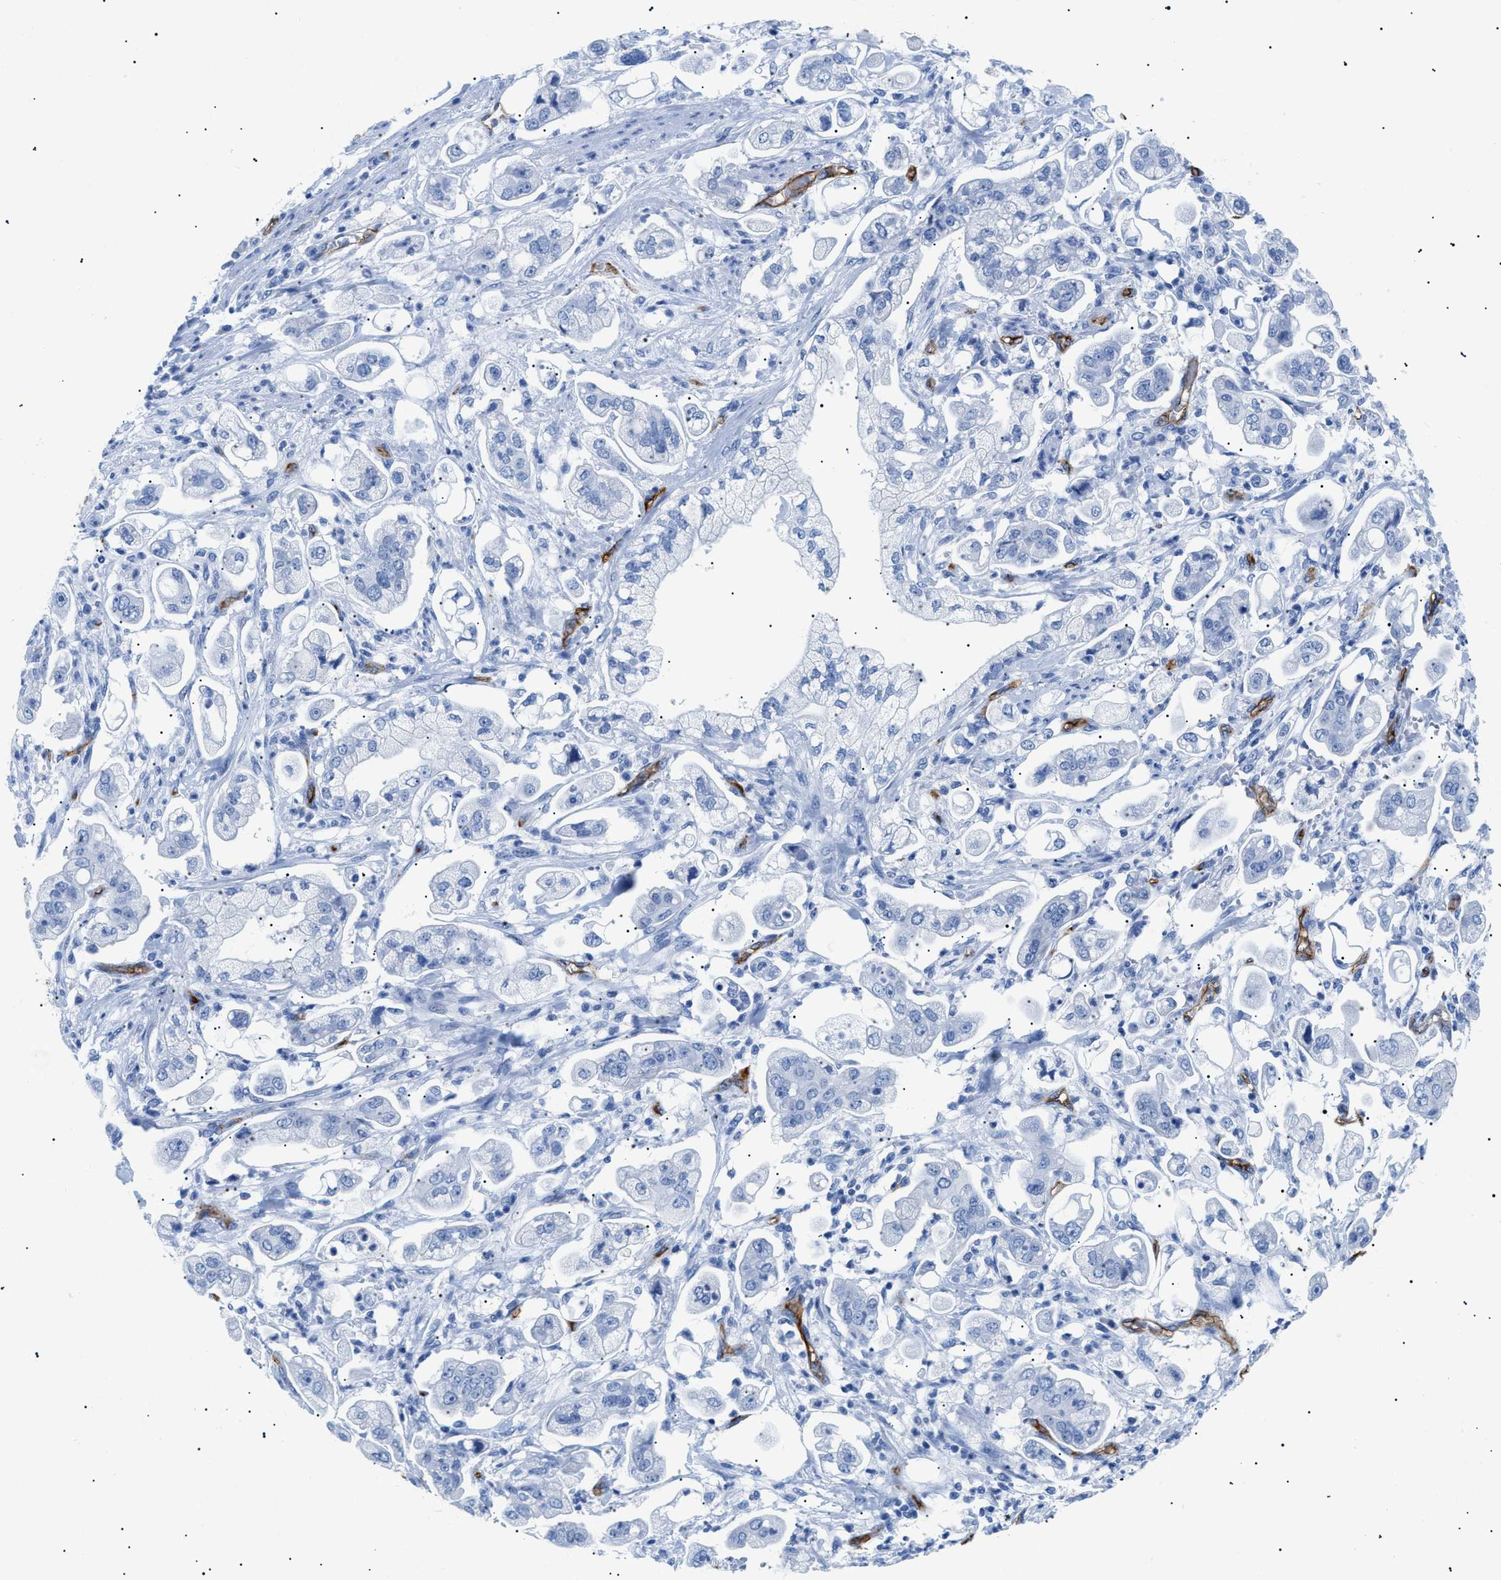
{"staining": {"intensity": "negative", "quantity": "none", "location": "none"}, "tissue": "stomach cancer", "cell_type": "Tumor cells", "image_type": "cancer", "snomed": [{"axis": "morphology", "description": "Adenocarcinoma, NOS"}, {"axis": "topography", "description": "Stomach"}], "caption": "There is no significant expression in tumor cells of stomach adenocarcinoma.", "gene": "PODXL", "patient": {"sex": "male", "age": 62}}